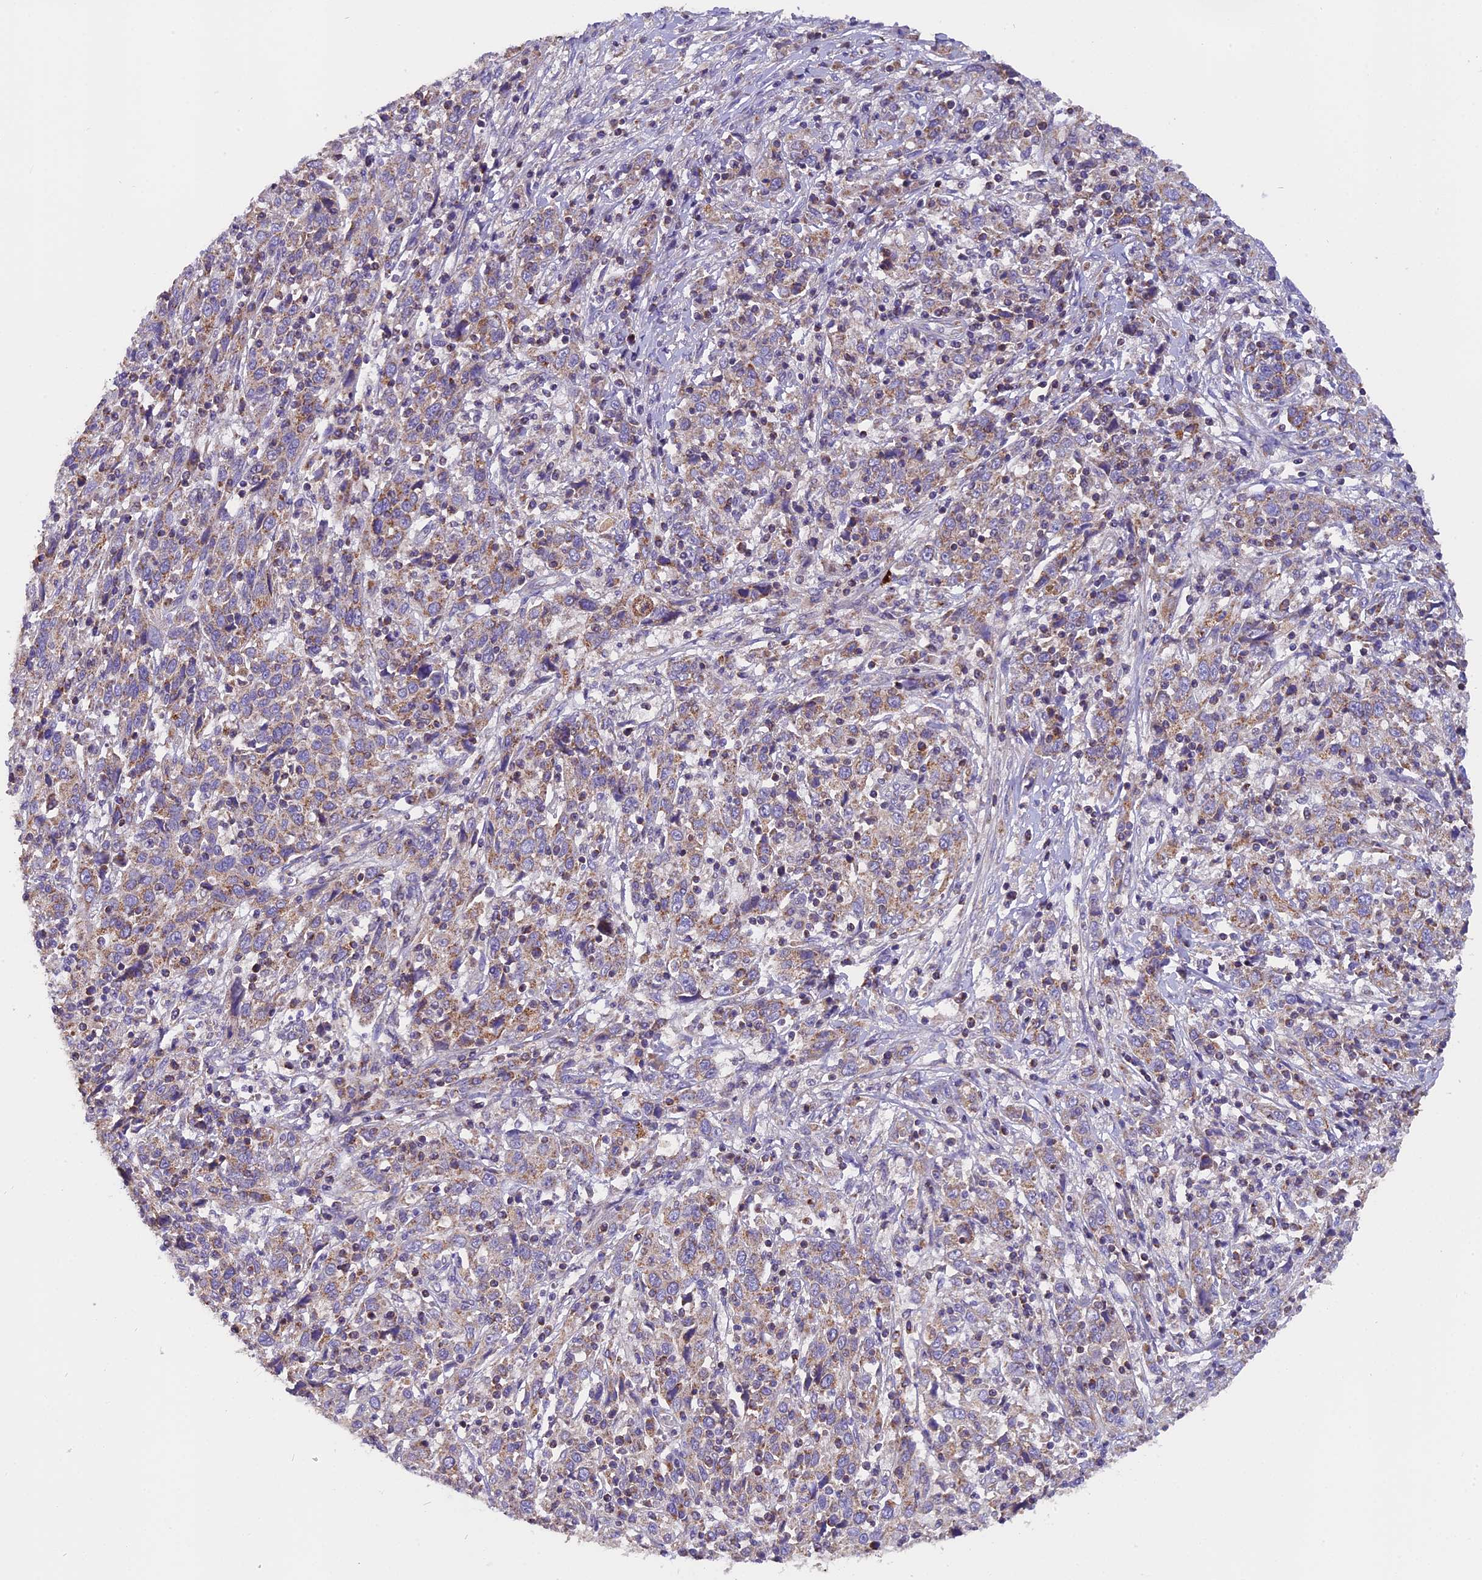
{"staining": {"intensity": "weak", "quantity": ">75%", "location": "cytoplasmic/membranous"}, "tissue": "cervical cancer", "cell_type": "Tumor cells", "image_type": "cancer", "snomed": [{"axis": "morphology", "description": "Squamous cell carcinoma, NOS"}, {"axis": "topography", "description": "Cervix"}], "caption": "Human squamous cell carcinoma (cervical) stained with a brown dye shows weak cytoplasmic/membranous positive expression in approximately >75% of tumor cells.", "gene": "MGME1", "patient": {"sex": "female", "age": 46}}